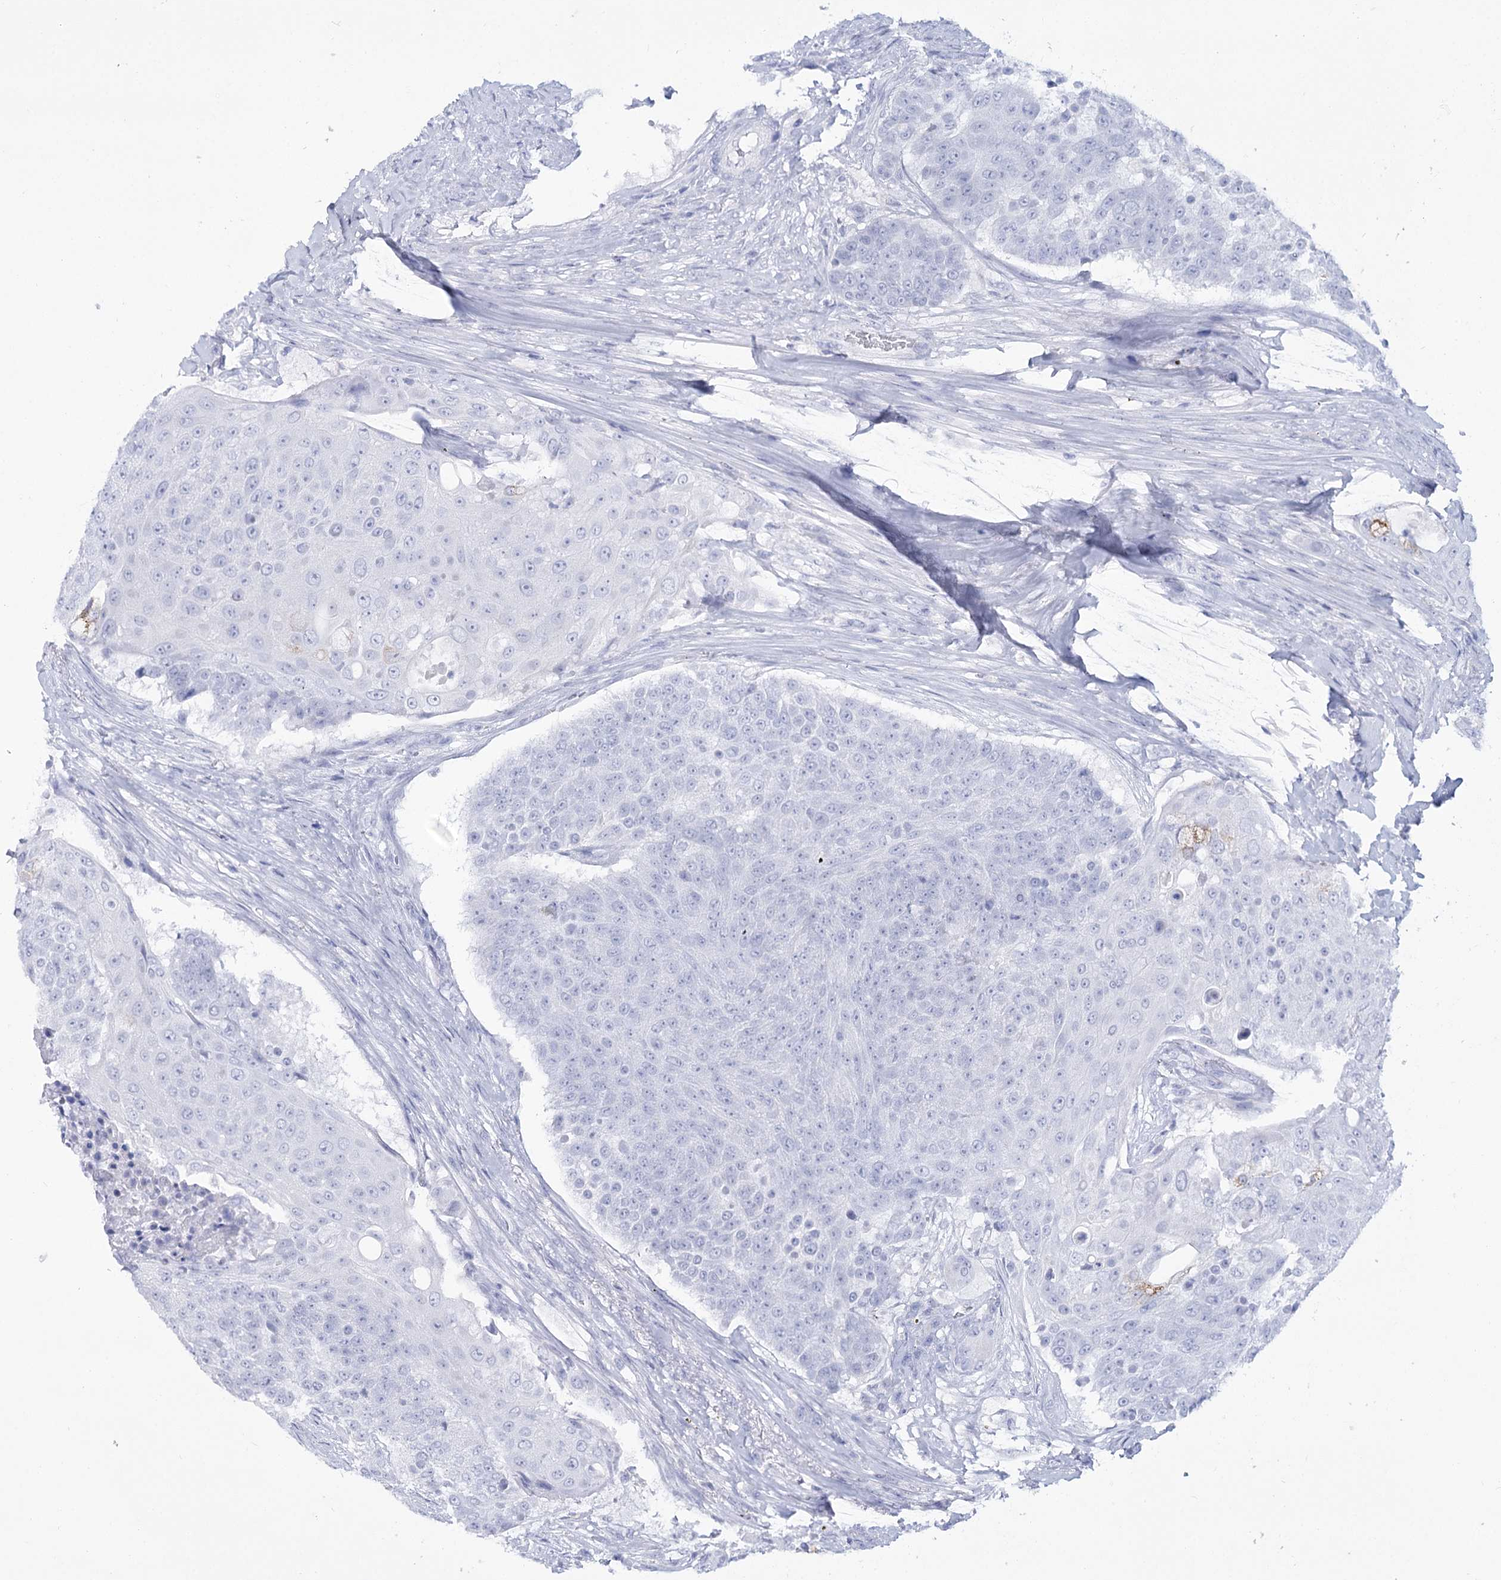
{"staining": {"intensity": "negative", "quantity": "none", "location": "none"}, "tissue": "urothelial cancer", "cell_type": "Tumor cells", "image_type": "cancer", "snomed": [{"axis": "morphology", "description": "Urothelial carcinoma, High grade"}, {"axis": "topography", "description": "Urinary bladder"}], "caption": "This photomicrograph is of urothelial cancer stained with immunohistochemistry to label a protein in brown with the nuclei are counter-stained blue. There is no positivity in tumor cells.", "gene": "RNF186", "patient": {"sex": "female", "age": 63}}